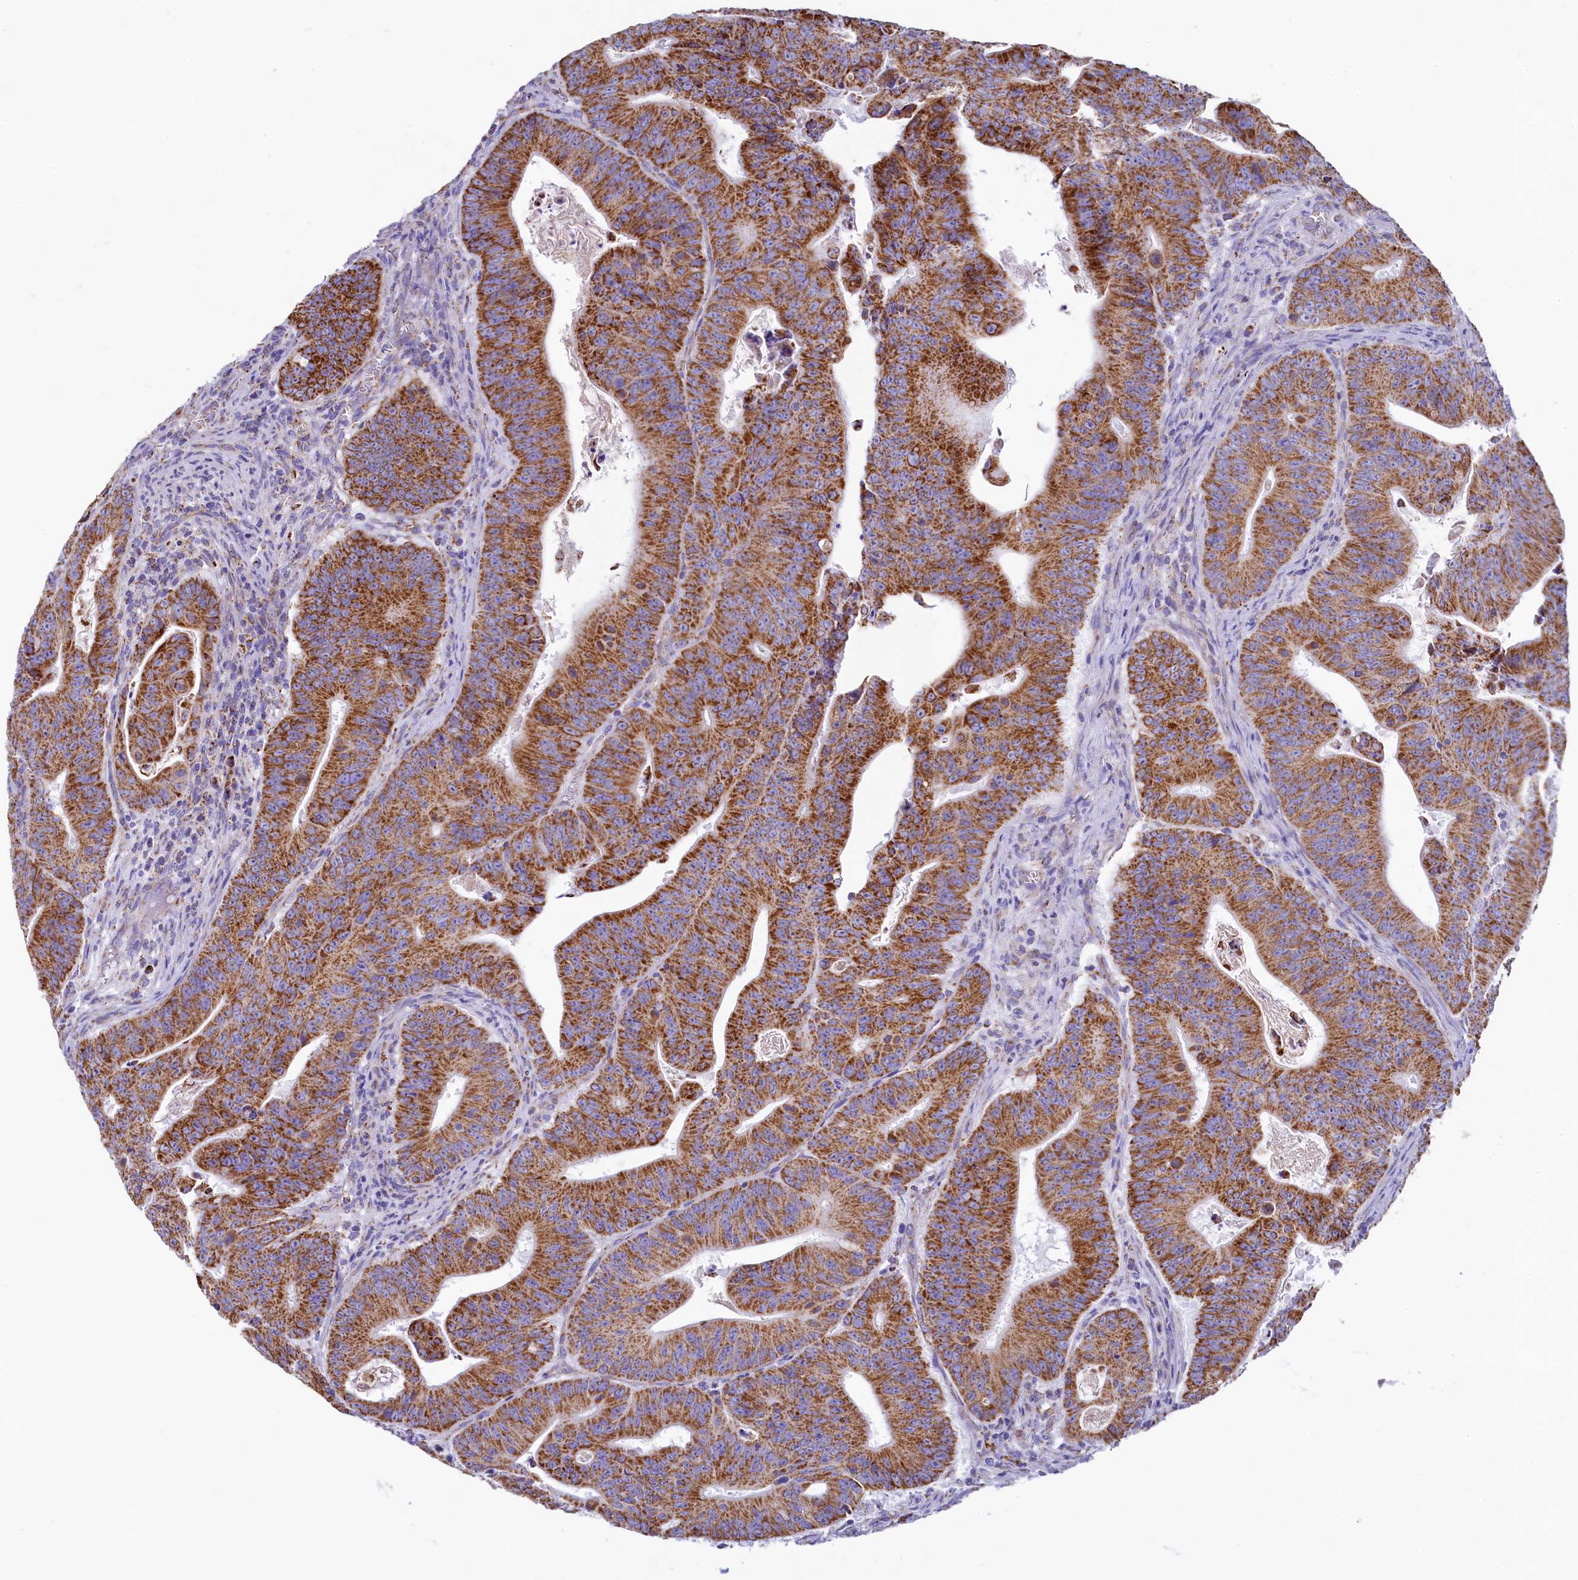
{"staining": {"intensity": "strong", "quantity": ">75%", "location": "cytoplasmic/membranous"}, "tissue": "colorectal cancer", "cell_type": "Tumor cells", "image_type": "cancer", "snomed": [{"axis": "morphology", "description": "Adenocarcinoma, NOS"}, {"axis": "topography", "description": "Rectum"}], "caption": "A high-resolution micrograph shows IHC staining of adenocarcinoma (colorectal), which reveals strong cytoplasmic/membranous staining in about >75% of tumor cells. The staining was performed using DAB (3,3'-diaminobenzidine) to visualize the protein expression in brown, while the nuclei were stained in blue with hematoxylin (Magnification: 20x).", "gene": "IDH3A", "patient": {"sex": "female", "age": 75}}